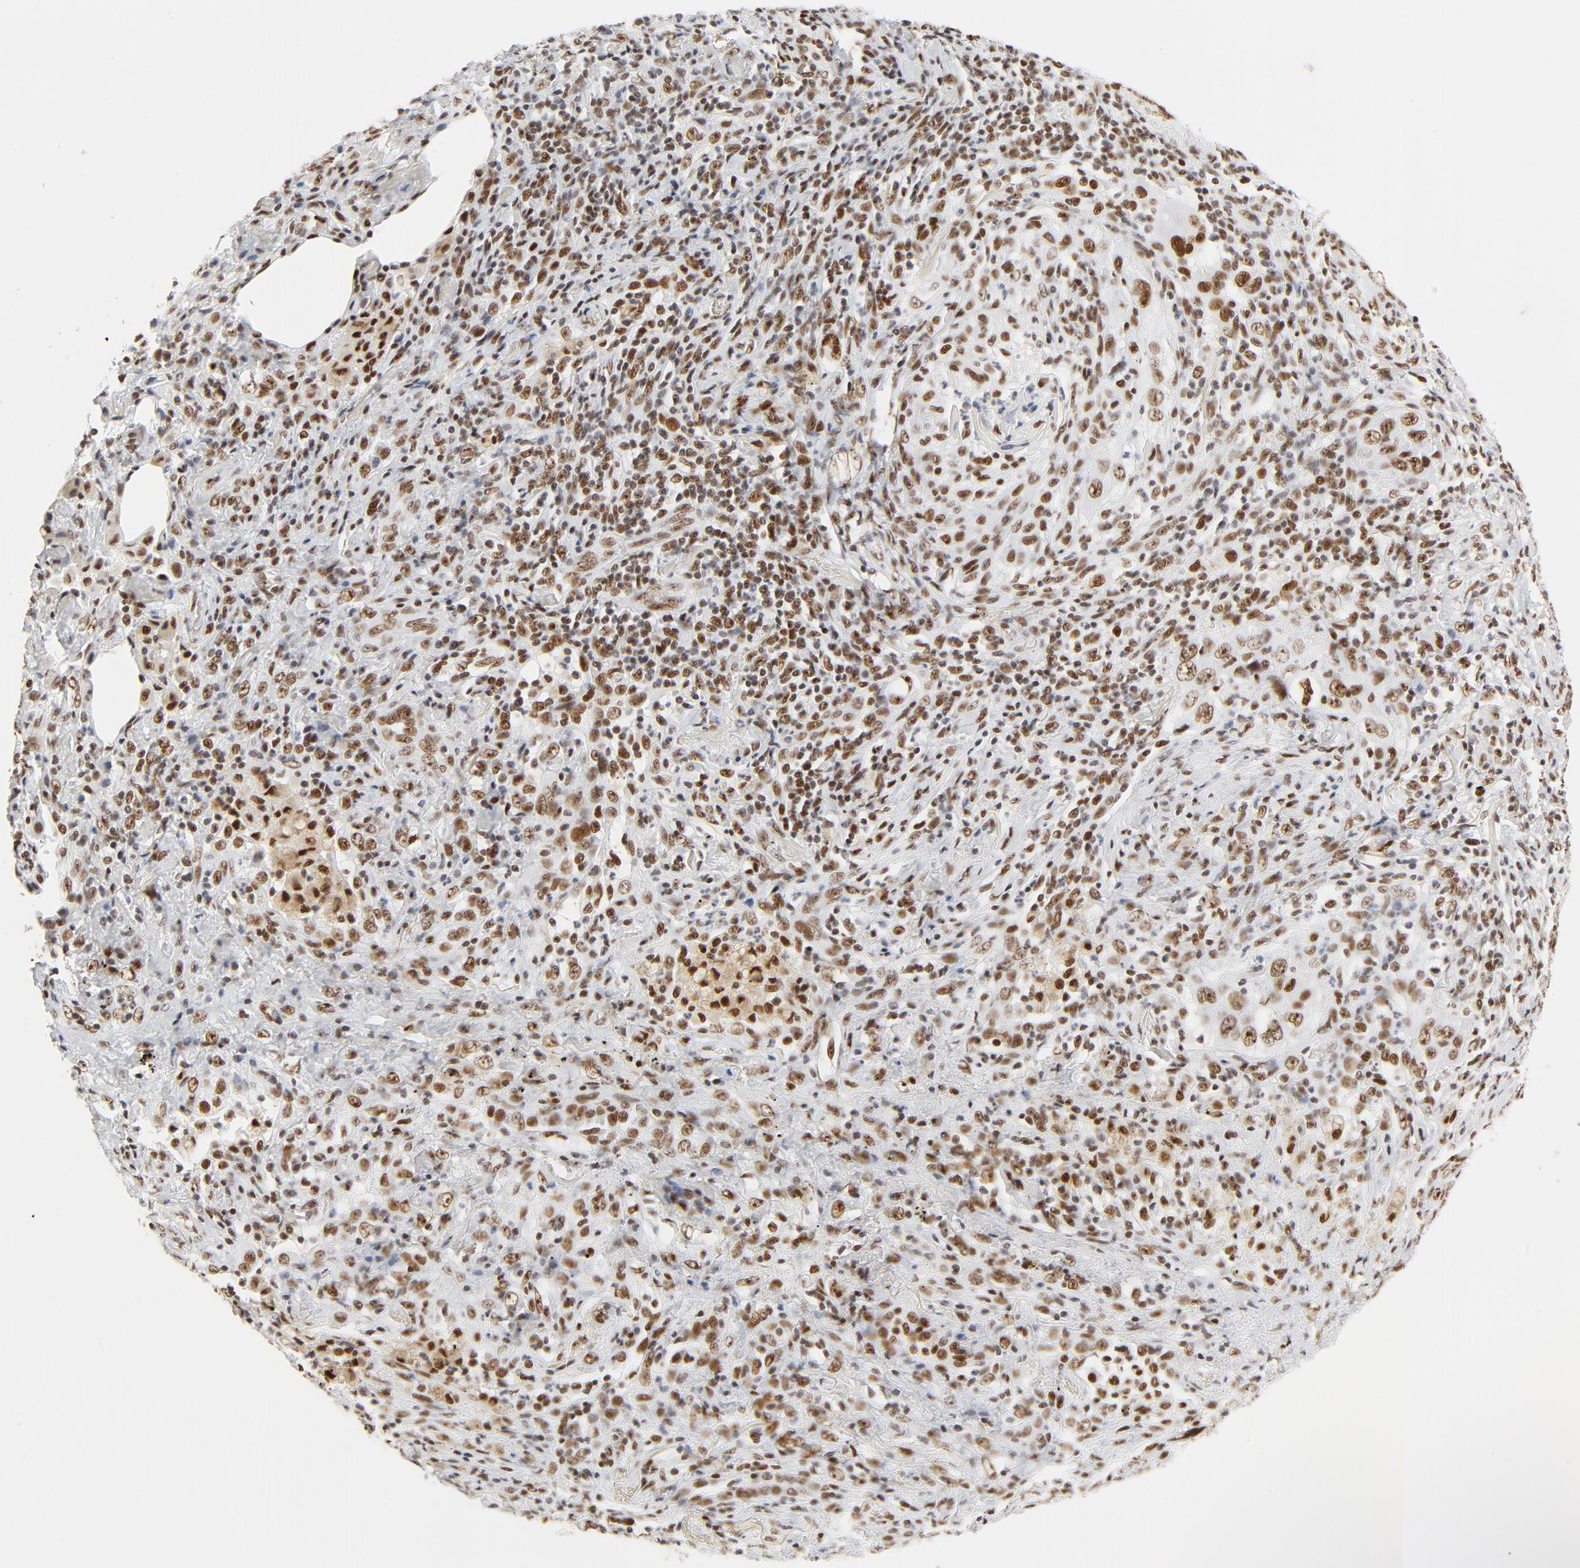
{"staining": {"intensity": "moderate", "quantity": ">75%", "location": "nuclear"}, "tissue": "lung cancer", "cell_type": "Tumor cells", "image_type": "cancer", "snomed": [{"axis": "morphology", "description": "Squamous cell carcinoma, NOS"}, {"axis": "topography", "description": "Lung"}], "caption": "Protein expression analysis of lung squamous cell carcinoma displays moderate nuclear staining in about >75% of tumor cells.", "gene": "GTF2H1", "patient": {"sex": "female", "age": 67}}